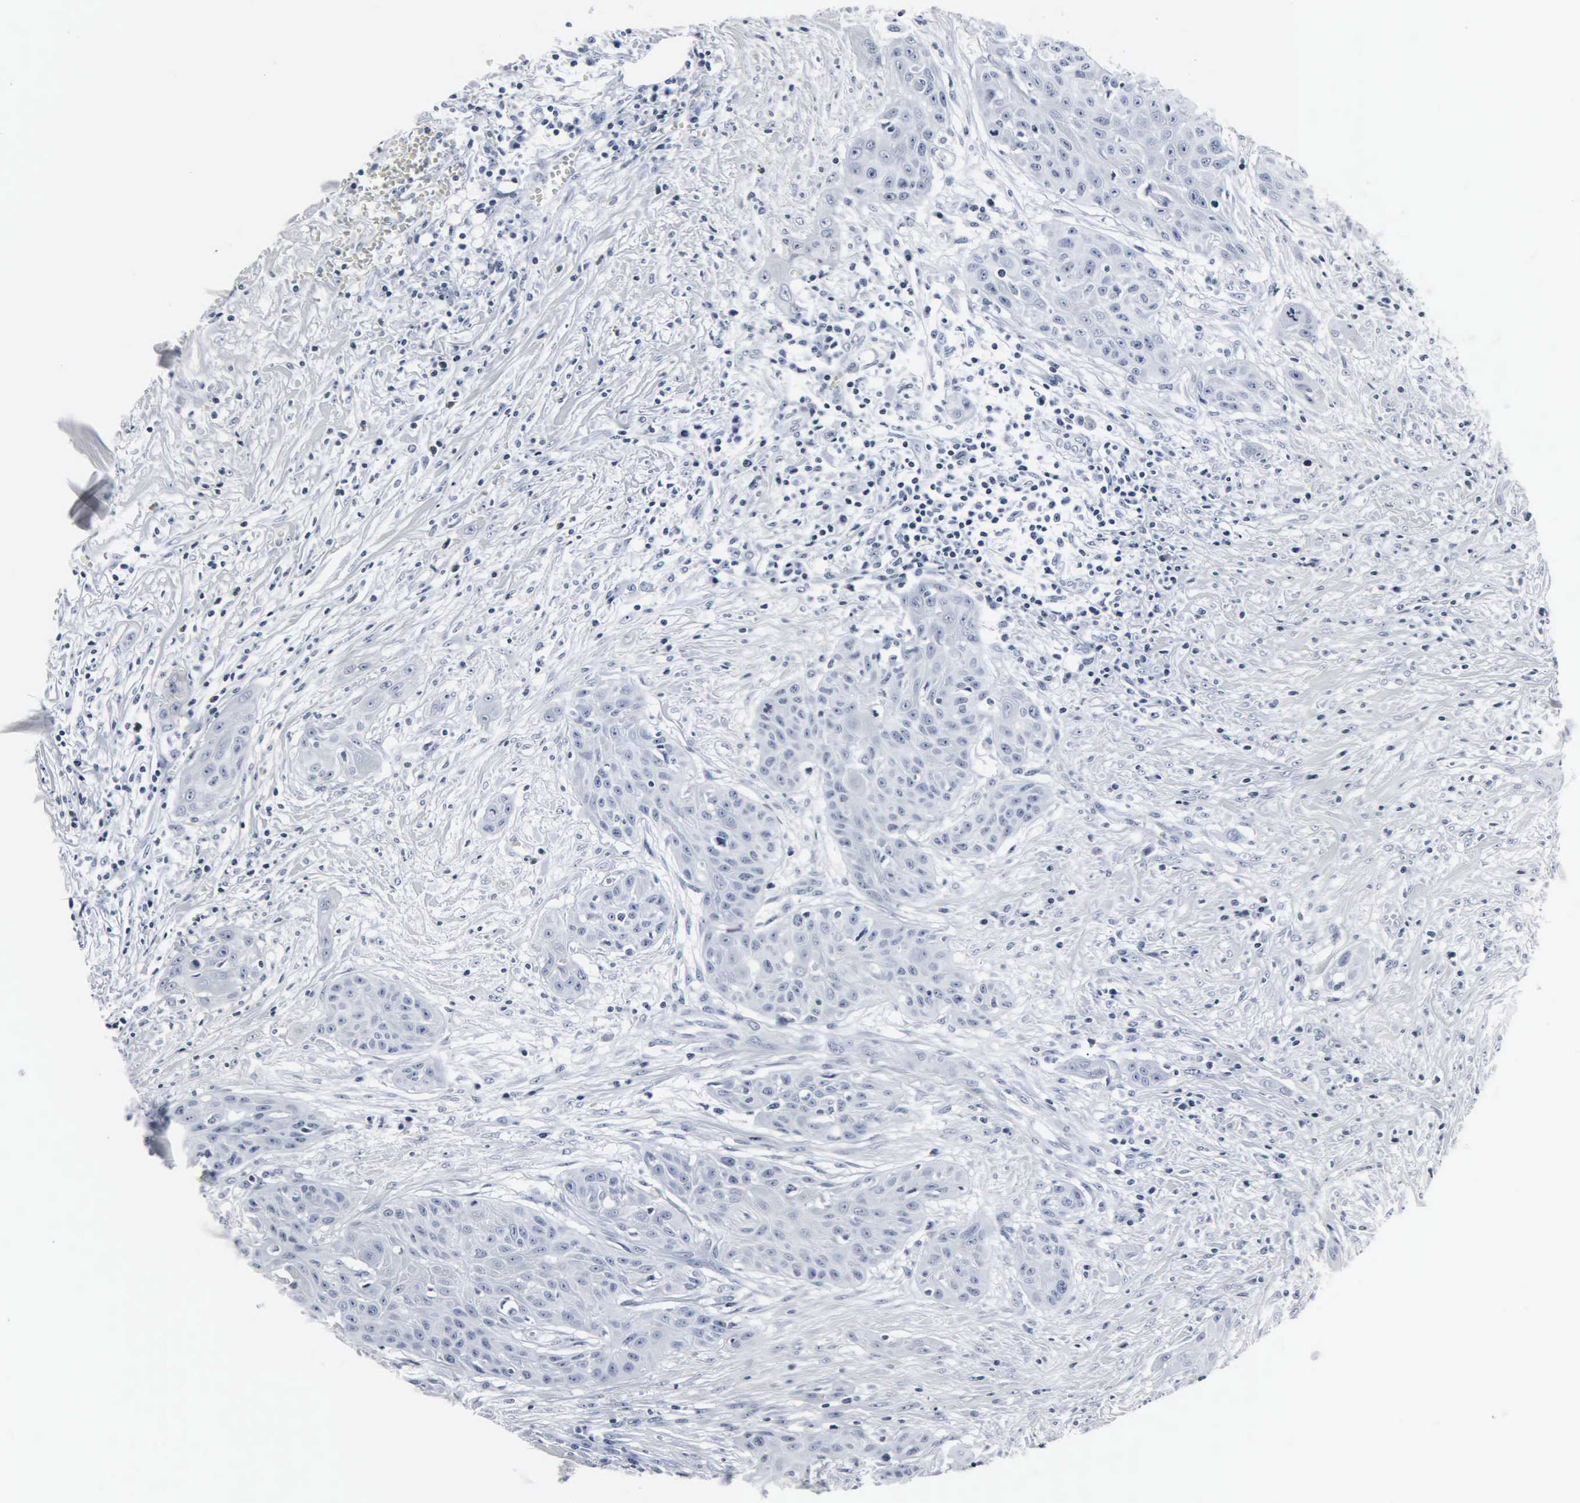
{"staining": {"intensity": "negative", "quantity": "none", "location": "none"}, "tissue": "head and neck cancer", "cell_type": "Tumor cells", "image_type": "cancer", "snomed": [{"axis": "morphology", "description": "Squamous cell carcinoma, NOS"}, {"axis": "morphology", "description": "Squamous cell carcinoma, metastatic, NOS"}, {"axis": "topography", "description": "Lymph node"}, {"axis": "topography", "description": "Salivary gland"}, {"axis": "topography", "description": "Head-Neck"}], "caption": "Immunohistochemical staining of human head and neck squamous cell carcinoma displays no significant expression in tumor cells. (DAB (3,3'-diaminobenzidine) IHC visualized using brightfield microscopy, high magnification).", "gene": "DGCR2", "patient": {"sex": "female", "age": 74}}